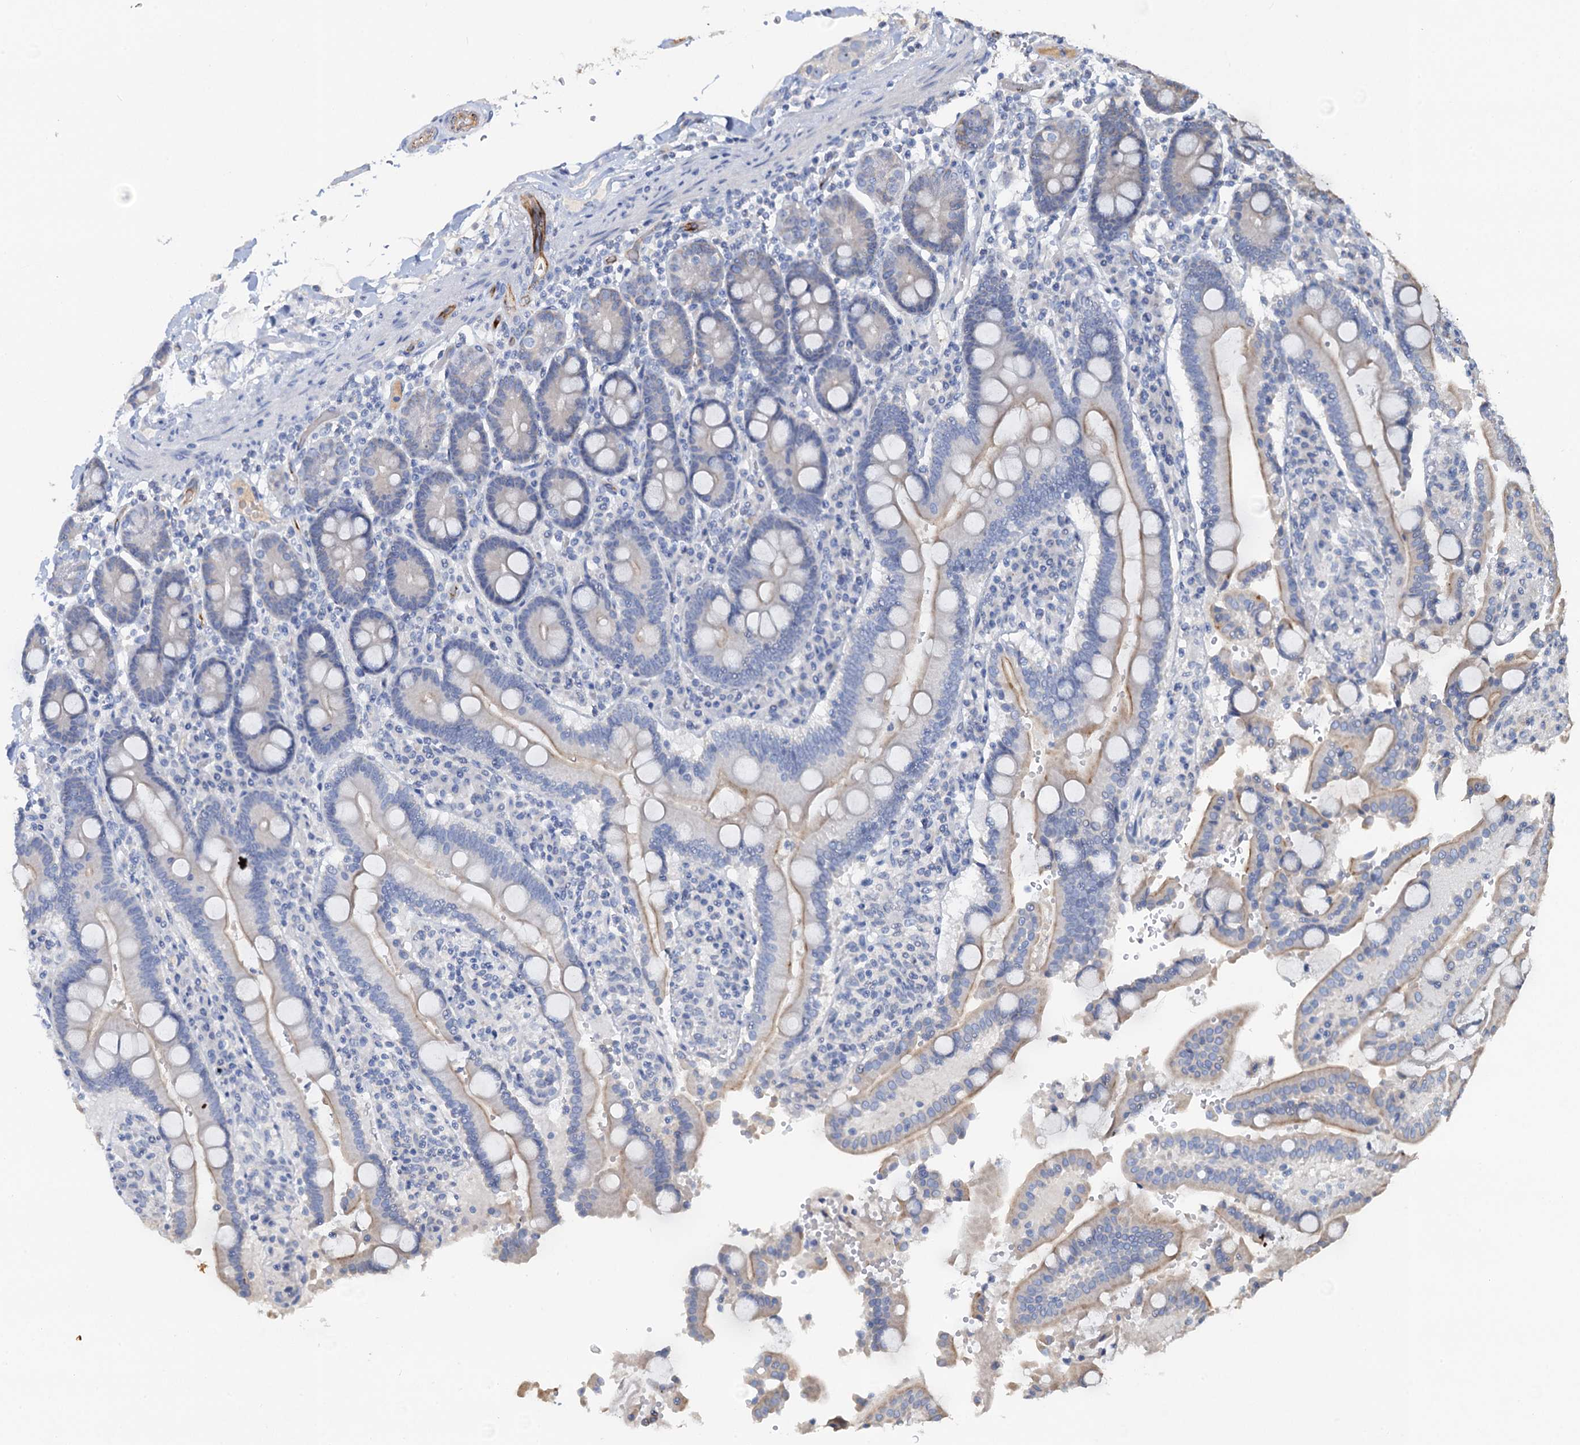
{"staining": {"intensity": "moderate", "quantity": "<25%", "location": "cytoplasmic/membranous"}, "tissue": "duodenum", "cell_type": "Glandular cells", "image_type": "normal", "snomed": [{"axis": "morphology", "description": "Normal tissue, NOS"}, {"axis": "topography", "description": "Small intestine, NOS"}], "caption": "This image displays immunohistochemistry (IHC) staining of unremarkable duodenum, with low moderate cytoplasmic/membranous positivity in approximately <25% of glandular cells.", "gene": "PLLP", "patient": {"sex": "female", "age": 71}}